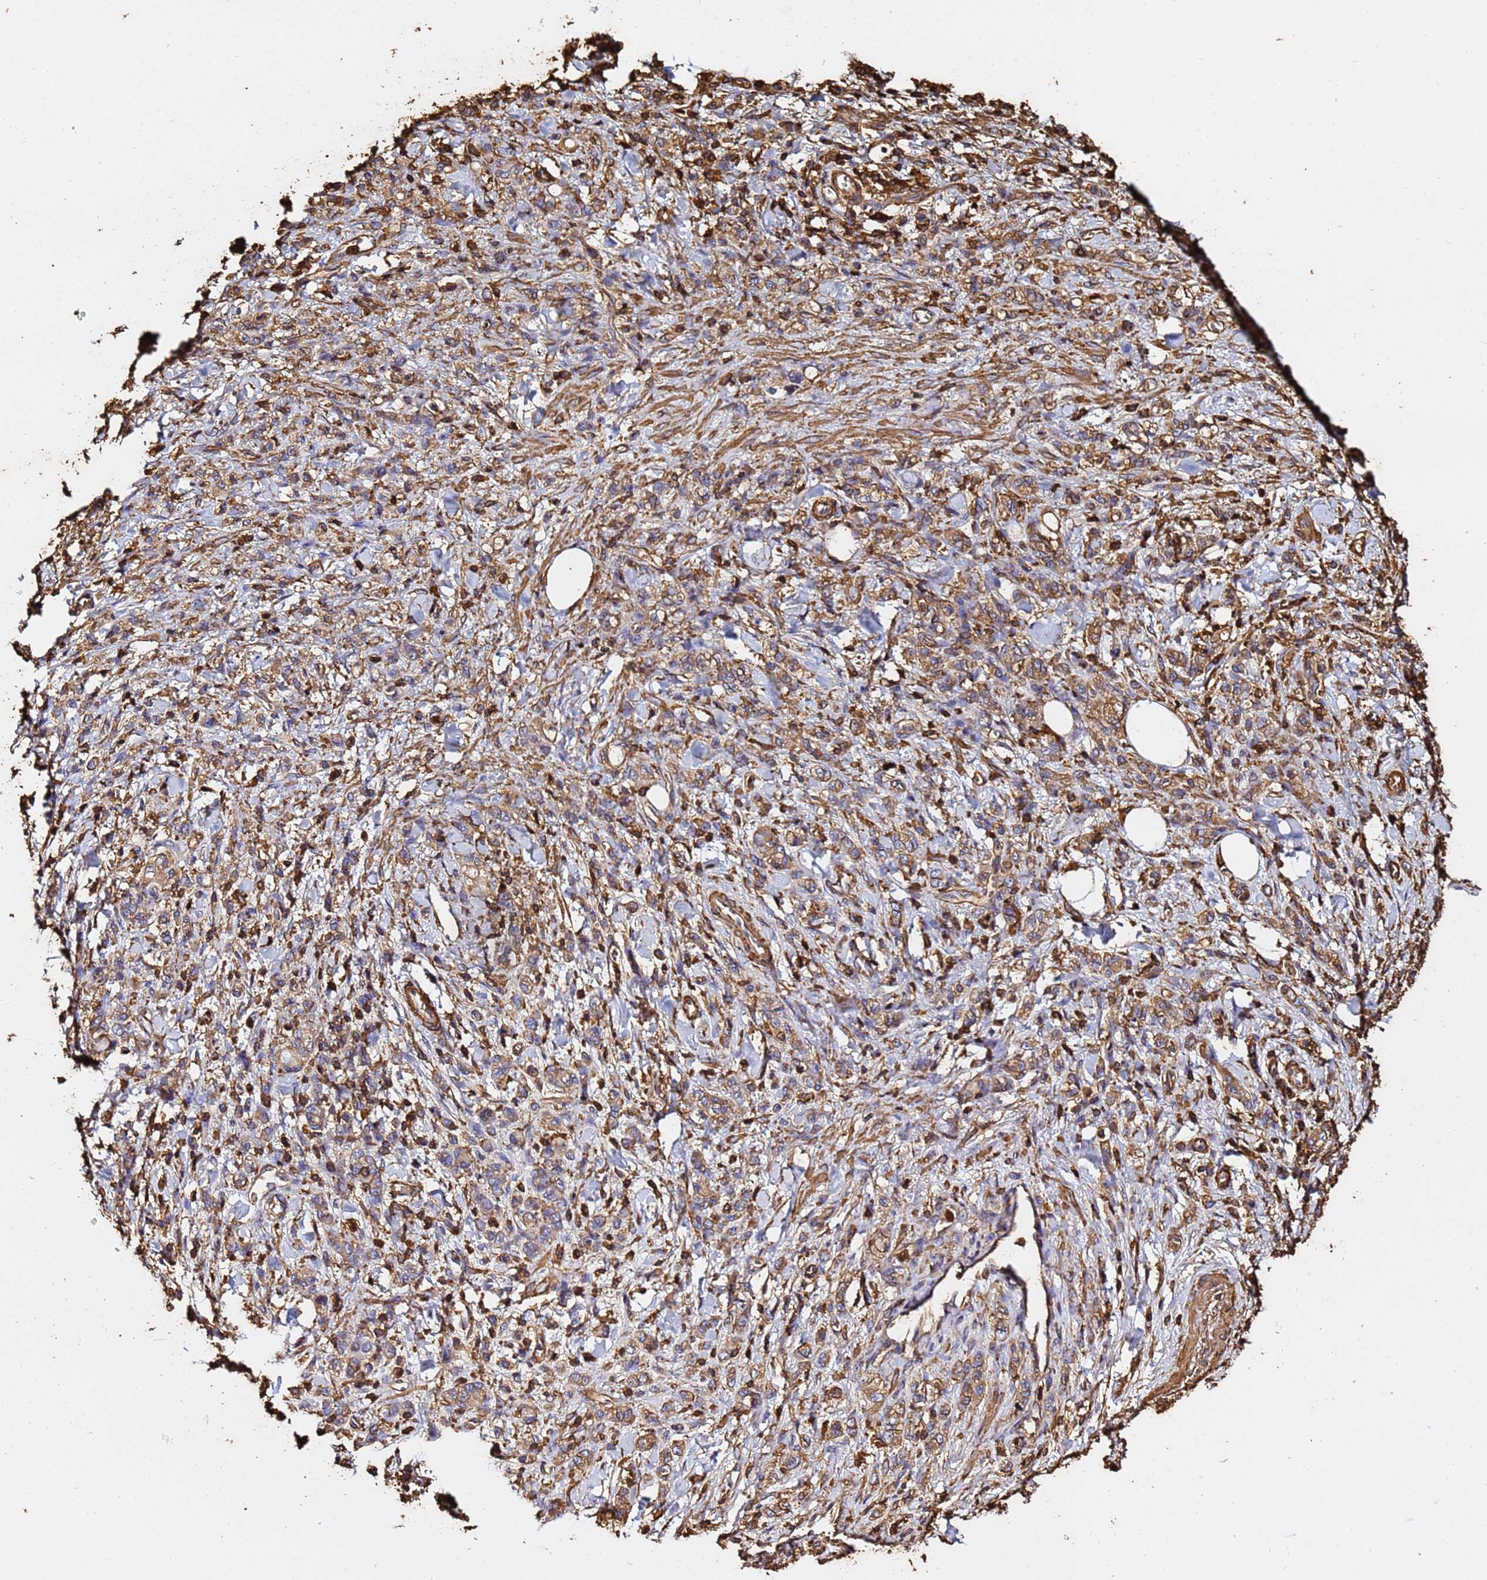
{"staining": {"intensity": "moderate", "quantity": ">75%", "location": "cytoplasmic/membranous"}, "tissue": "stomach cancer", "cell_type": "Tumor cells", "image_type": "cancer", "snomed": [{"axis": "morphology", "description": "Adenocarcinoma, NOS"}, {"axis": "topography", "description": "Stomach"}], "caption": "Immunohistochemical staining of adenocarcinoma (stomach) shows medium levels of moderate cytoplasmic/membranous protein positivity in about >75% of tumor cells. The staining is performed using DAB (3,3'-diaminobenzidine) brown chromogen to label protein expression. The nuclei are counter-stained blue using hematoxylin.", "gene": "ACTB", "patient": {"sex": "male", "age": 77}}